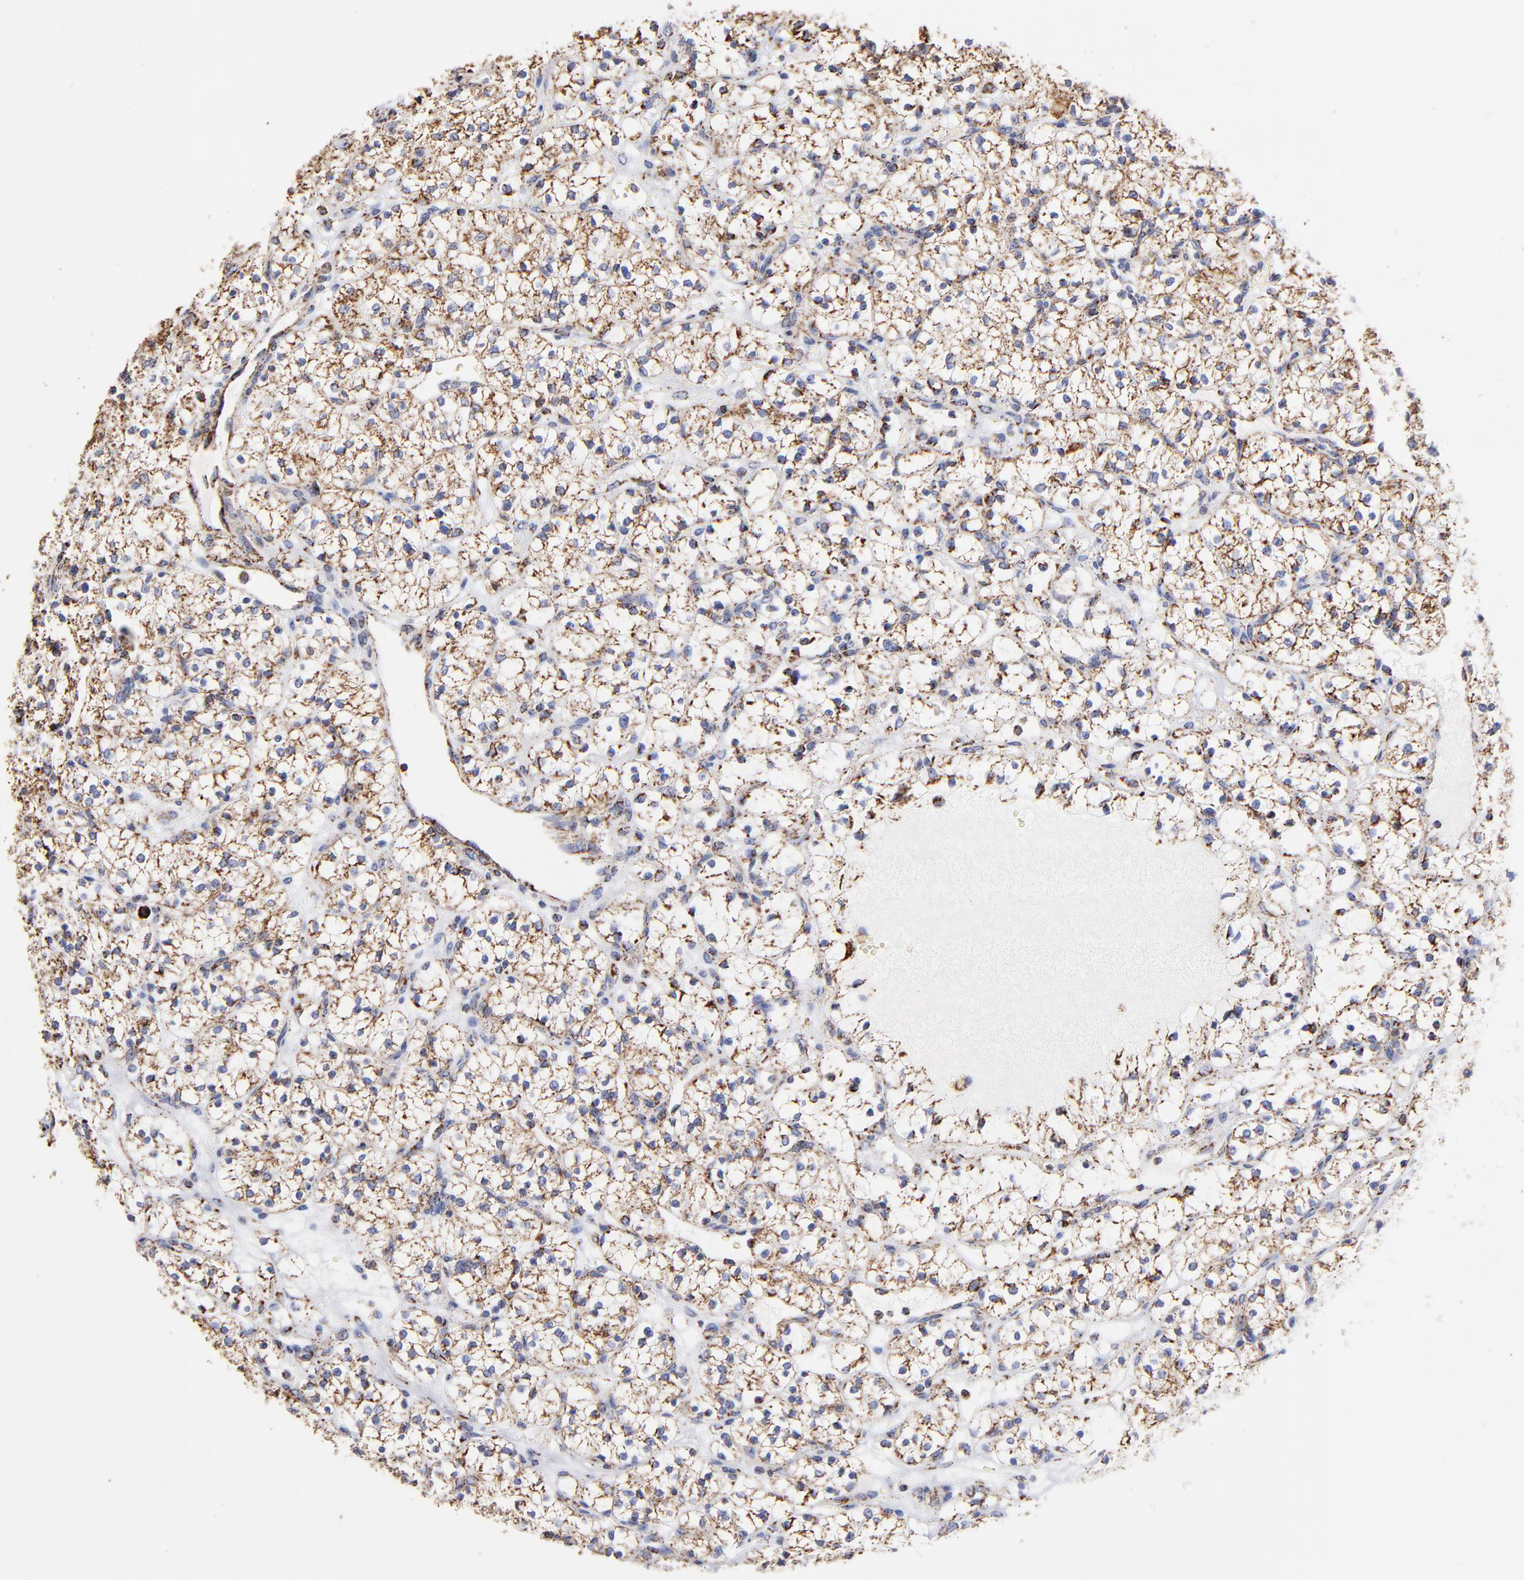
{"staining": {"intensity": "strong", "quantity": ">75%", "location": "cytoplasmic/membranous"}, "tissue": "renal cancer", "cell_type": "Tumor cells", "image_type": "cancer", "snomed": [{"axis": "morphology", "description": "Adenocarcinoma, NOS"}, {"axis": "topography", "description": "Kidney"}], "caption": "Renal cancer (adenocarcinoma) stained with a protein marker reveals strong staining in tumor cells.", "gene": "PHB1", "patient": {"sex": "female", "age": 60}}